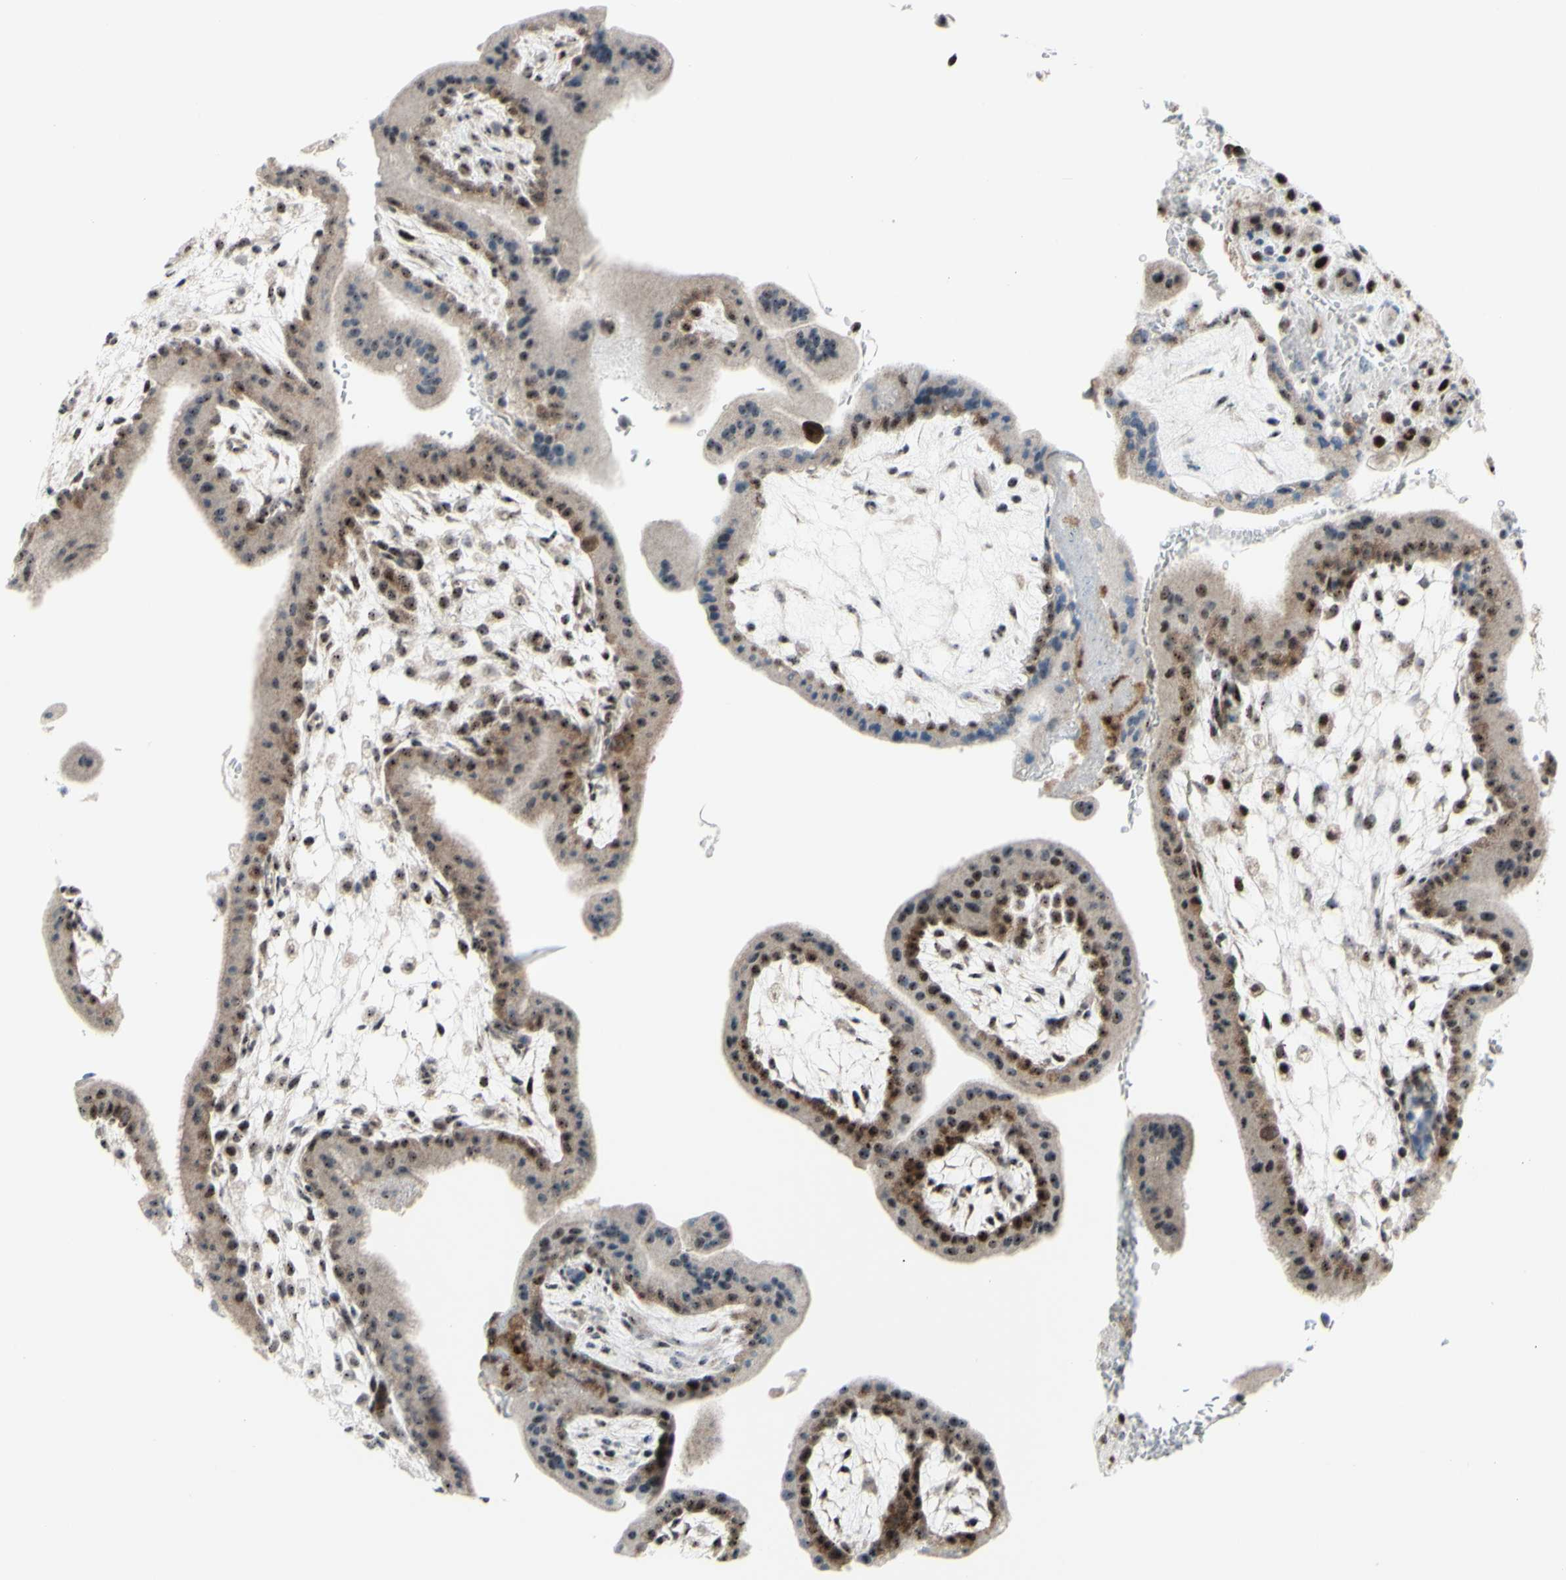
{"staining": {"intensity": "moderate", "quantity": ">75%", "location": "nuclear"}, "tissue": "placenta", "cell_type": "Trophoblastic cells", "image_type": "normal", "snomed": [{"axis": "morphology", "description": "Normal tissue, NOS"}, {"axis": "topography", "description": "Placenta"}], "caption": "Trophoblastic cells demonstrate moderate nuclear expression in approximately >75% of cells in unremarkable placenta. The staining was performed using DAB, with brown indicating positive protein expression. Nuclei are stained blue with hematoxylin.", "gene": "POLR1A", "patient": {"sex": "female", "age": 35}}